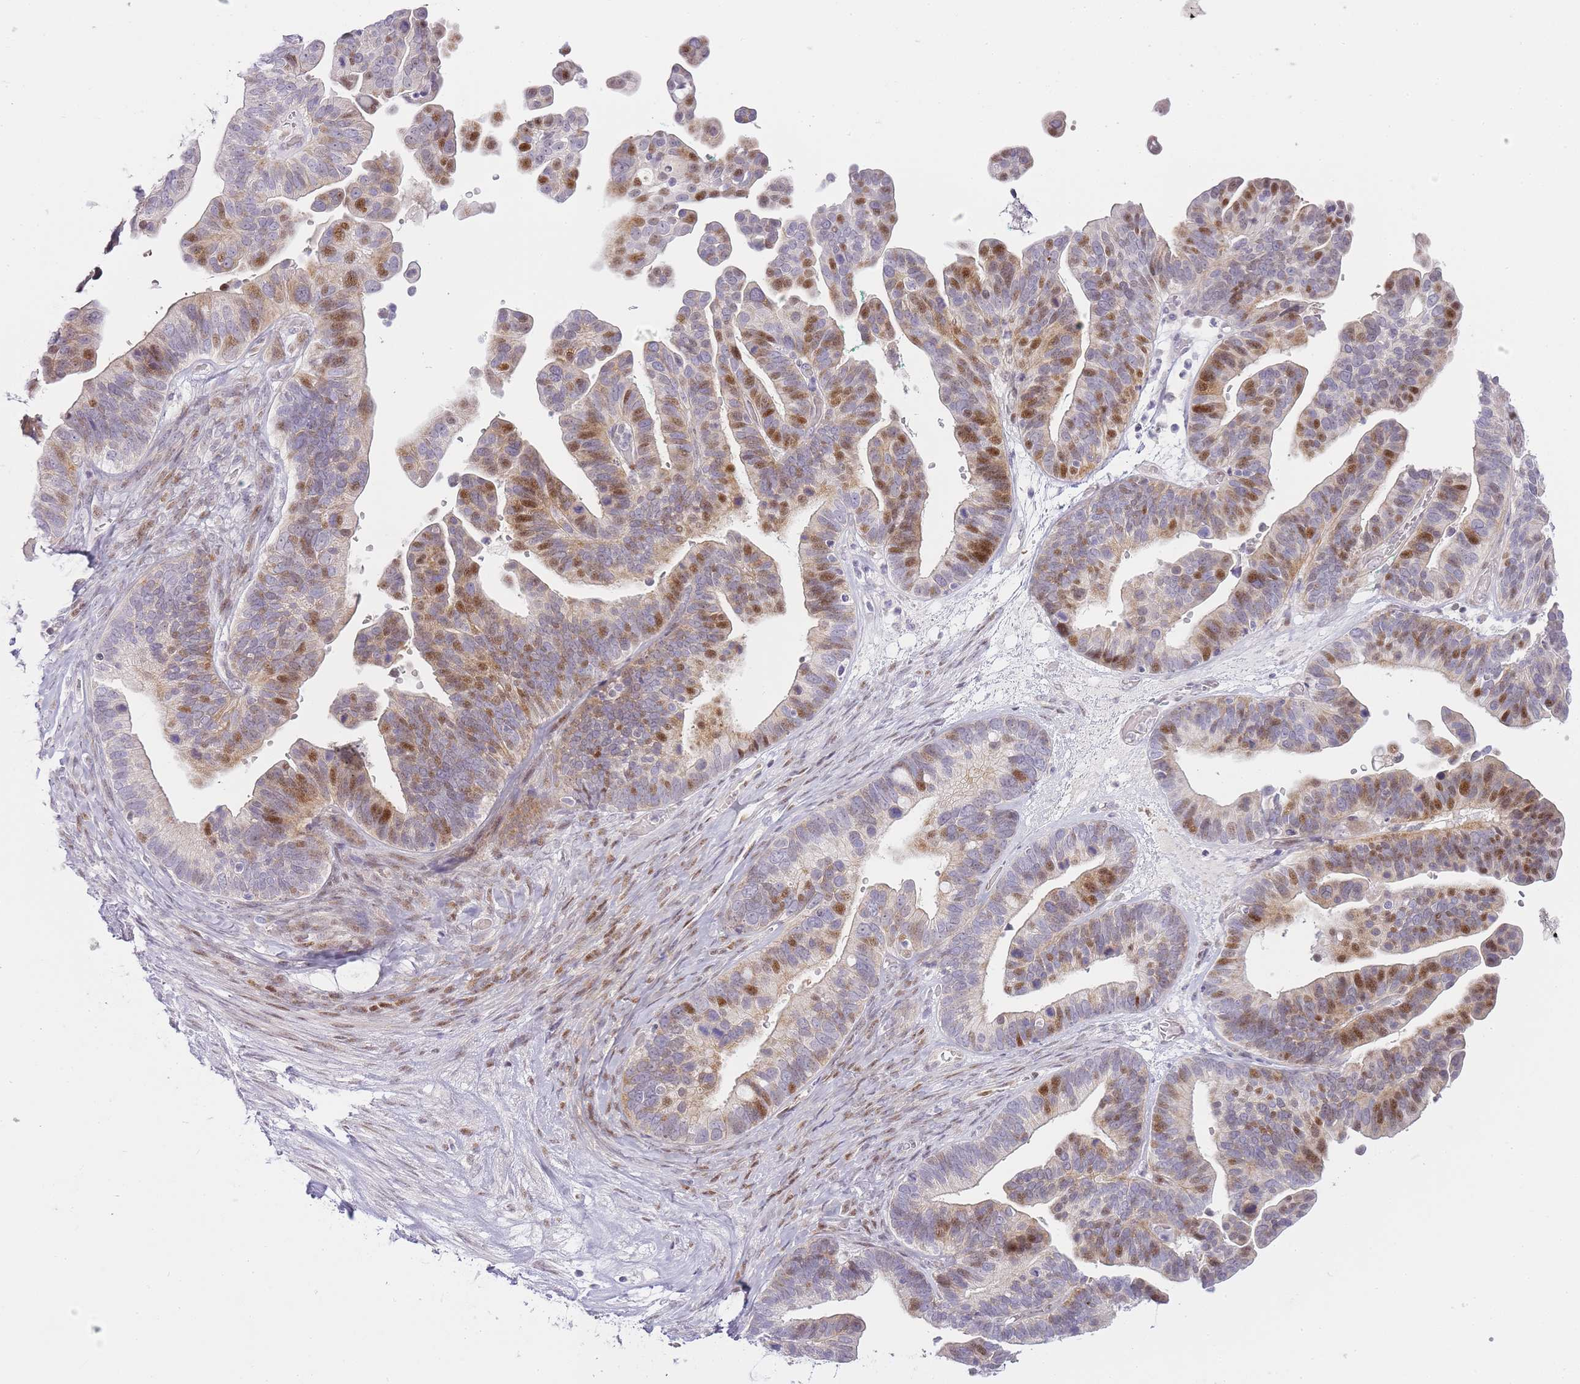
{"staining": {"intensity": "moderate", "quantity": "25%-75%", "location": "nuclear"}, "tissue": "ovarian cancer", "cell_type": "Tumor cells", "image_type": "cancer", "snomed": [{"axis": "morphology", "description": "Cystadenocarcinoma, serous, NOS"}, {"axis": "topography", "description": "Ovary"}], "caption": "Immunohistochemical staining of human ovarian serous cystadenocarcinoma displays medium levels of moderate nuclear protein positivity in approximately 25%-75% of tumor cells.", "gene": "OGG1", "patient": {"sex": "female", "age": 56}}